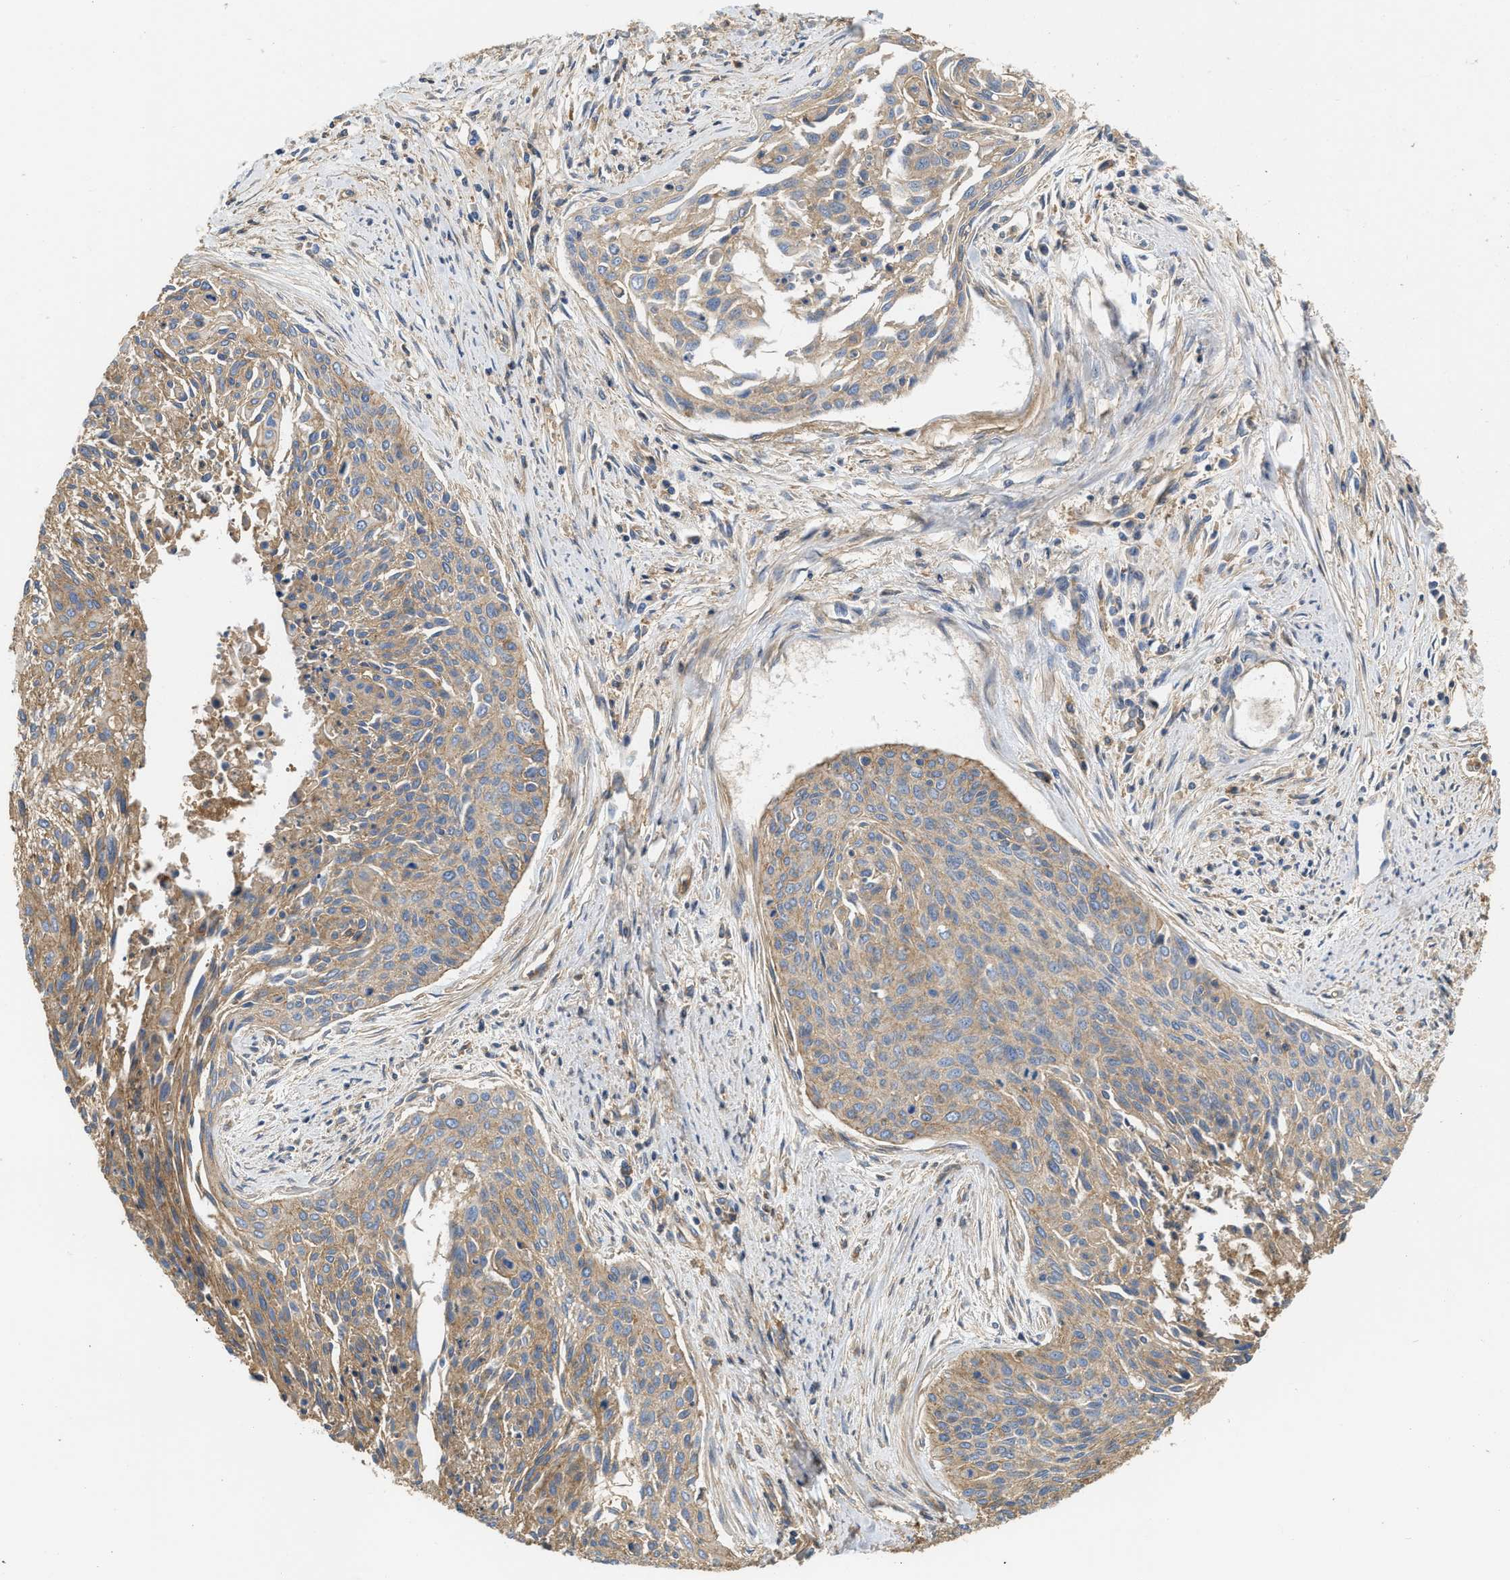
{"staining": {"intensity": "moderate", "quantity": ">75%", "location": "cytoplasmic/membranous"}, "tissue": "cervical cancer", "cell_type": "Tumor cells", "image_type": "cancer", "snomed": [{"axis": "morphology", "description": "Squamous cell carcinoma, NOS"}, {"axis": "topography", "description": "Cervix"}], "caption": "Squamous cell carcinoma (cervical) stained for a protein (brown) reveals moderate cytoplasmic/membranous positive positivity in about >75% of tumor cells.", "gene": "GNB4", "patient": {"sex": "female", "age": 55}}